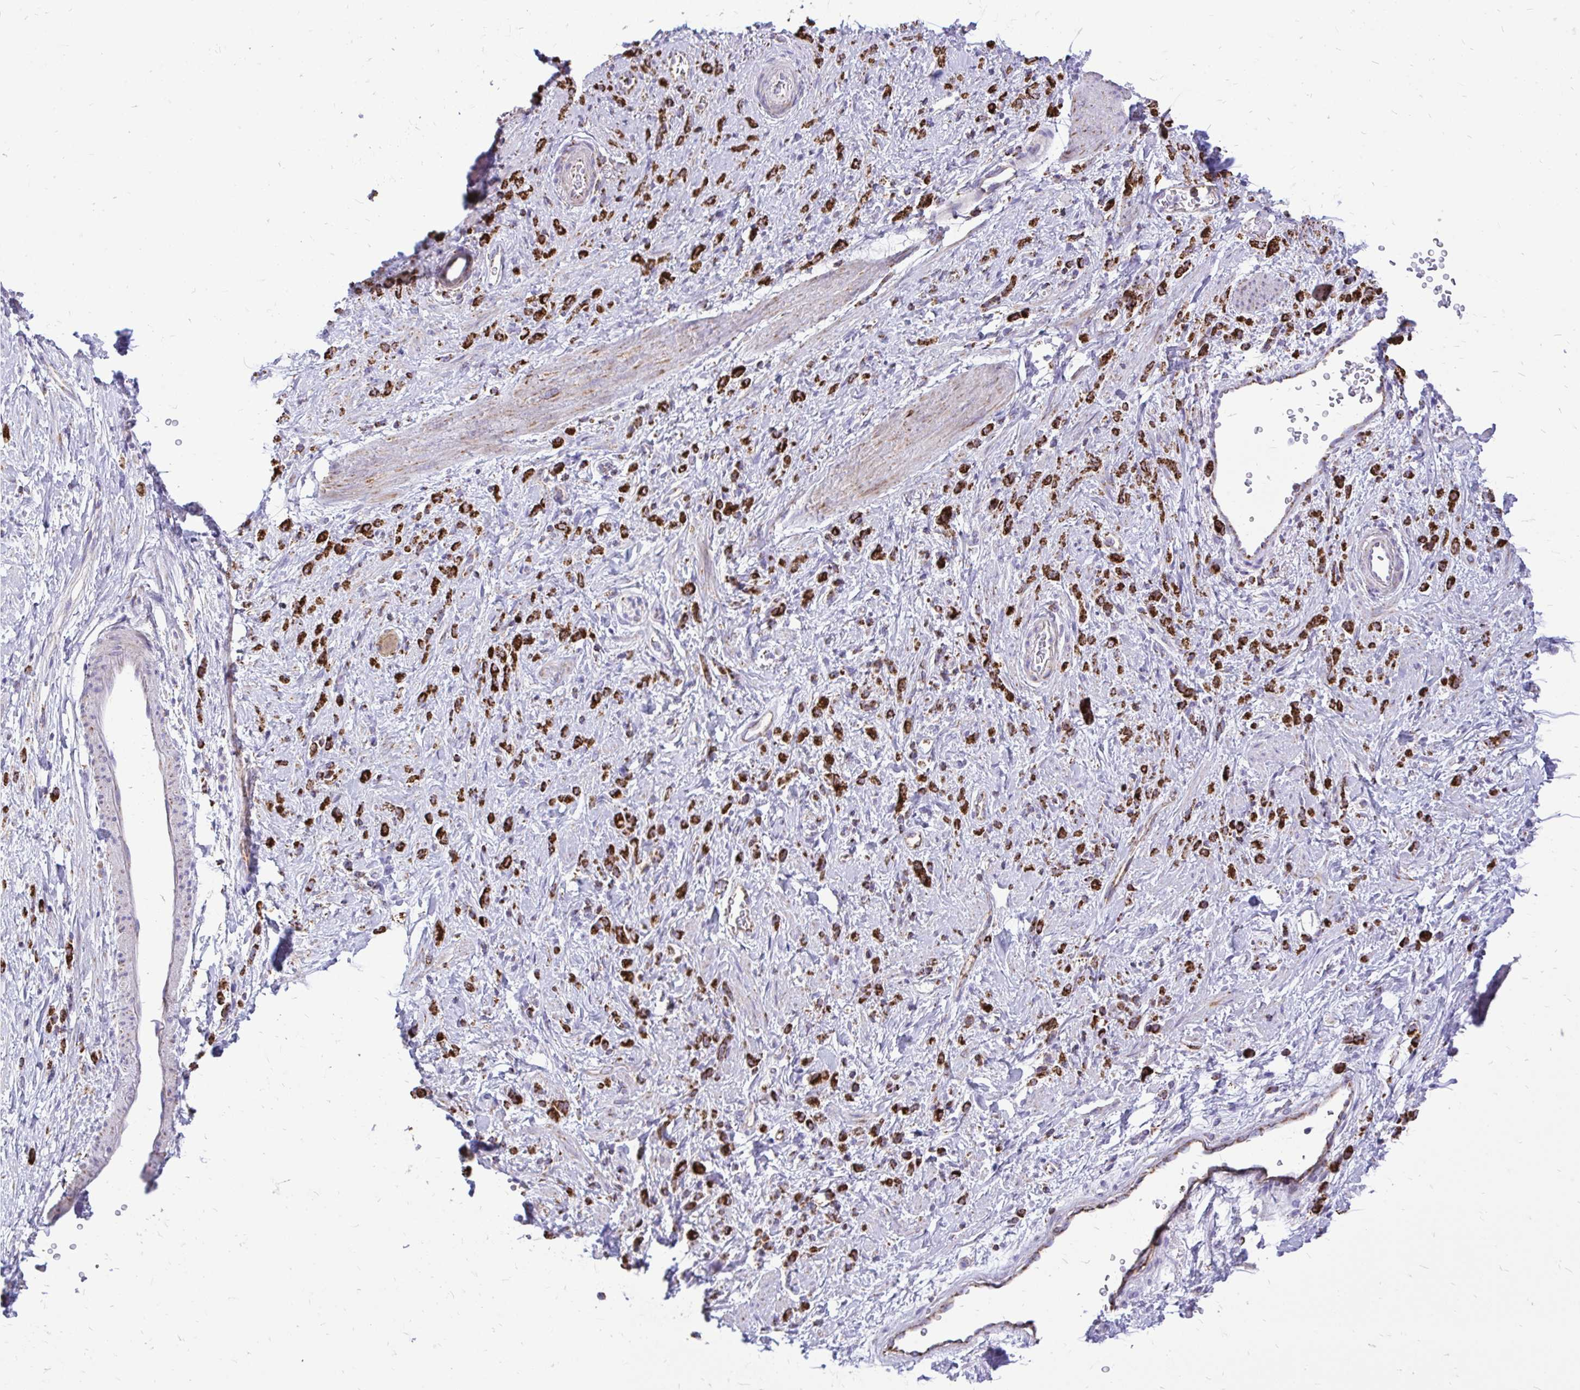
{"staining": {"intensity": "strong", "quantity": ">75%", "location": "cytoplasmic/membranous"}, "tissue": "stomach cancer", "cell_type": "Tumor cells", "image_type": "cancer", "snomed": [{"axis": "morphology", "description": "Adenocarcinoma, NOS"}, {"axis": "topography", "description": "Stomach"}], "caption": "This is a micrograph of immunohistochemistry (IHC) staining of stomach cancer (adenocarcinoma), which shows strong staining in the cytoplasmic/membranous of tumor cells.", "gene": "SPTBN2", "patient": {"sex": "female", "age": 60}}